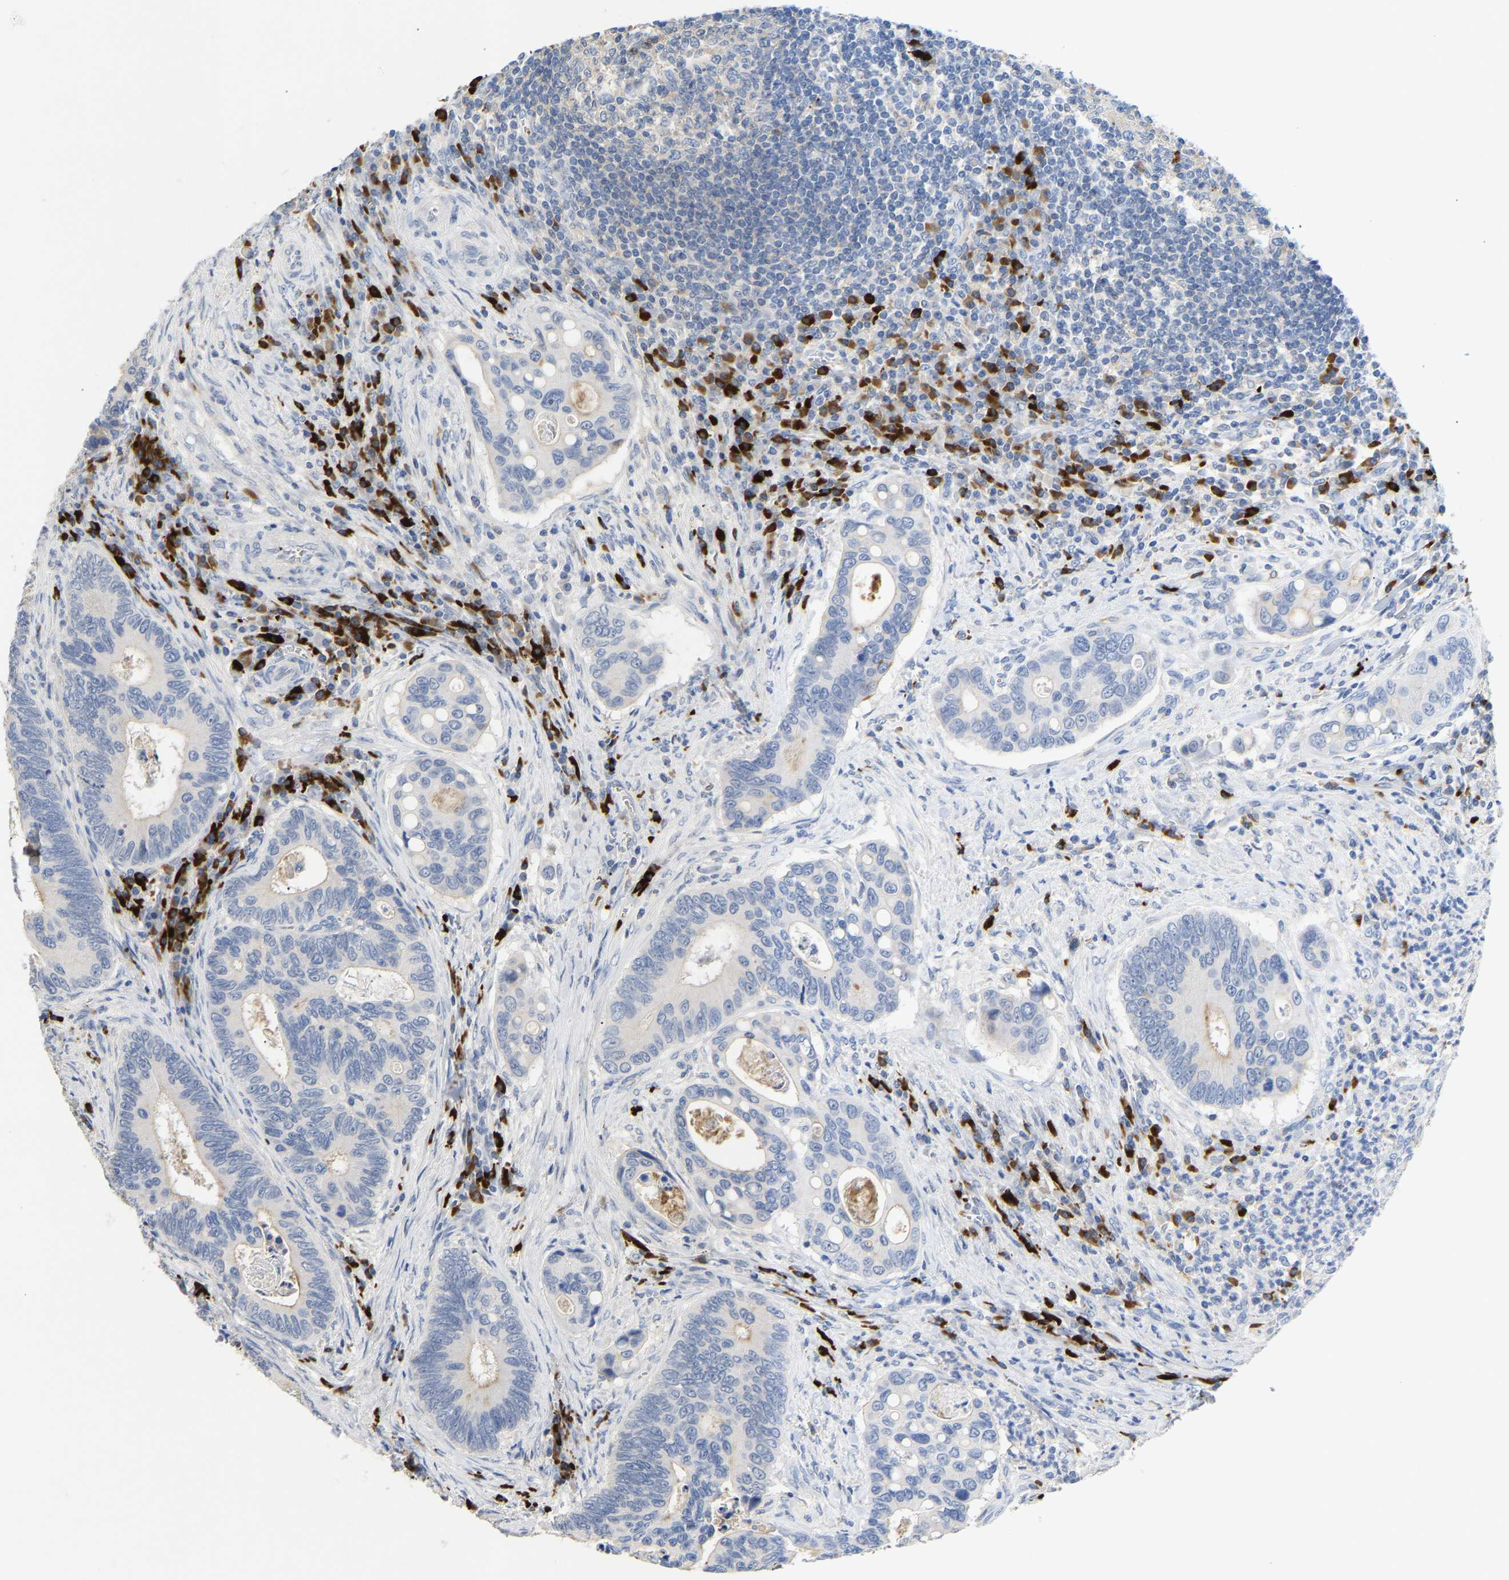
{"staining": {"intensity": "negative", "quantity": "none", "location": "none"}, "tissue": "colorectal cancer", "cell_type": "Tumor cells", "image_type": "cancer", "snomed": [{"axis": "morphology", "description": "Inflammation, NOS"}, {"axis": "morphology", "description": "Adenocarcinoma, NOS"}, {"axis": "topography", "description": "Colon"}], "caption": "There is no significant positivity in tumor cells of colorectal cancer.", "gene": "FGF18", "patient": {"sex": "male", "age": 72}}